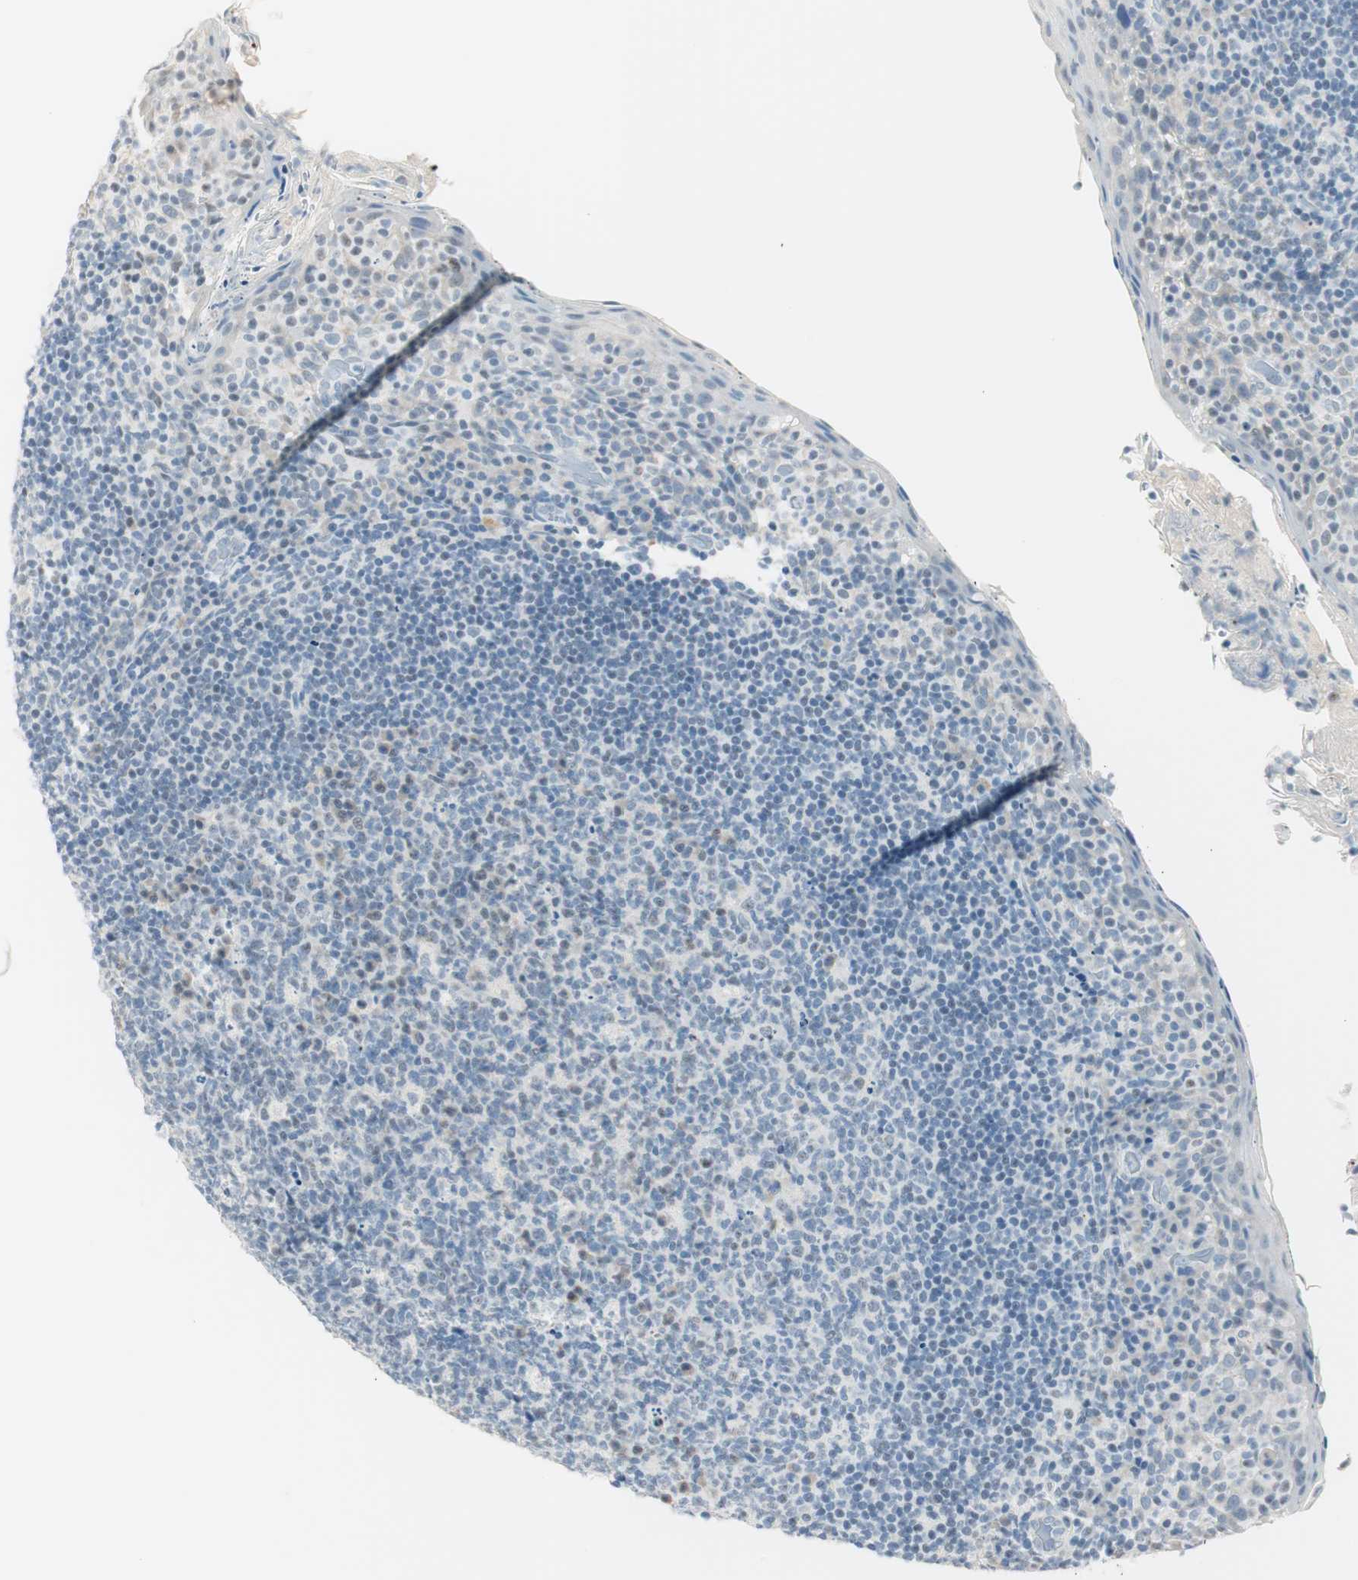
{"staining": {"intensity": "negative", "quantity": "none", "location": "none"}, "tissue": "tonsil", "cell_type": "Germinal center cells", "image_type": "normal", "snomed": [{"axis": "morphology", "description": "Normal tissue, NOS"}, {"axis": "topography", "description": "Tonsil"}], "caption": "Histopathology image shows no protein staining in germinal center cells of unremarkable tonsil. (Immunohistochemistry, brightfield microscopy, high magnification).", "gene": "HOXB13", "patient": {"sex": "male", "age": 17}}